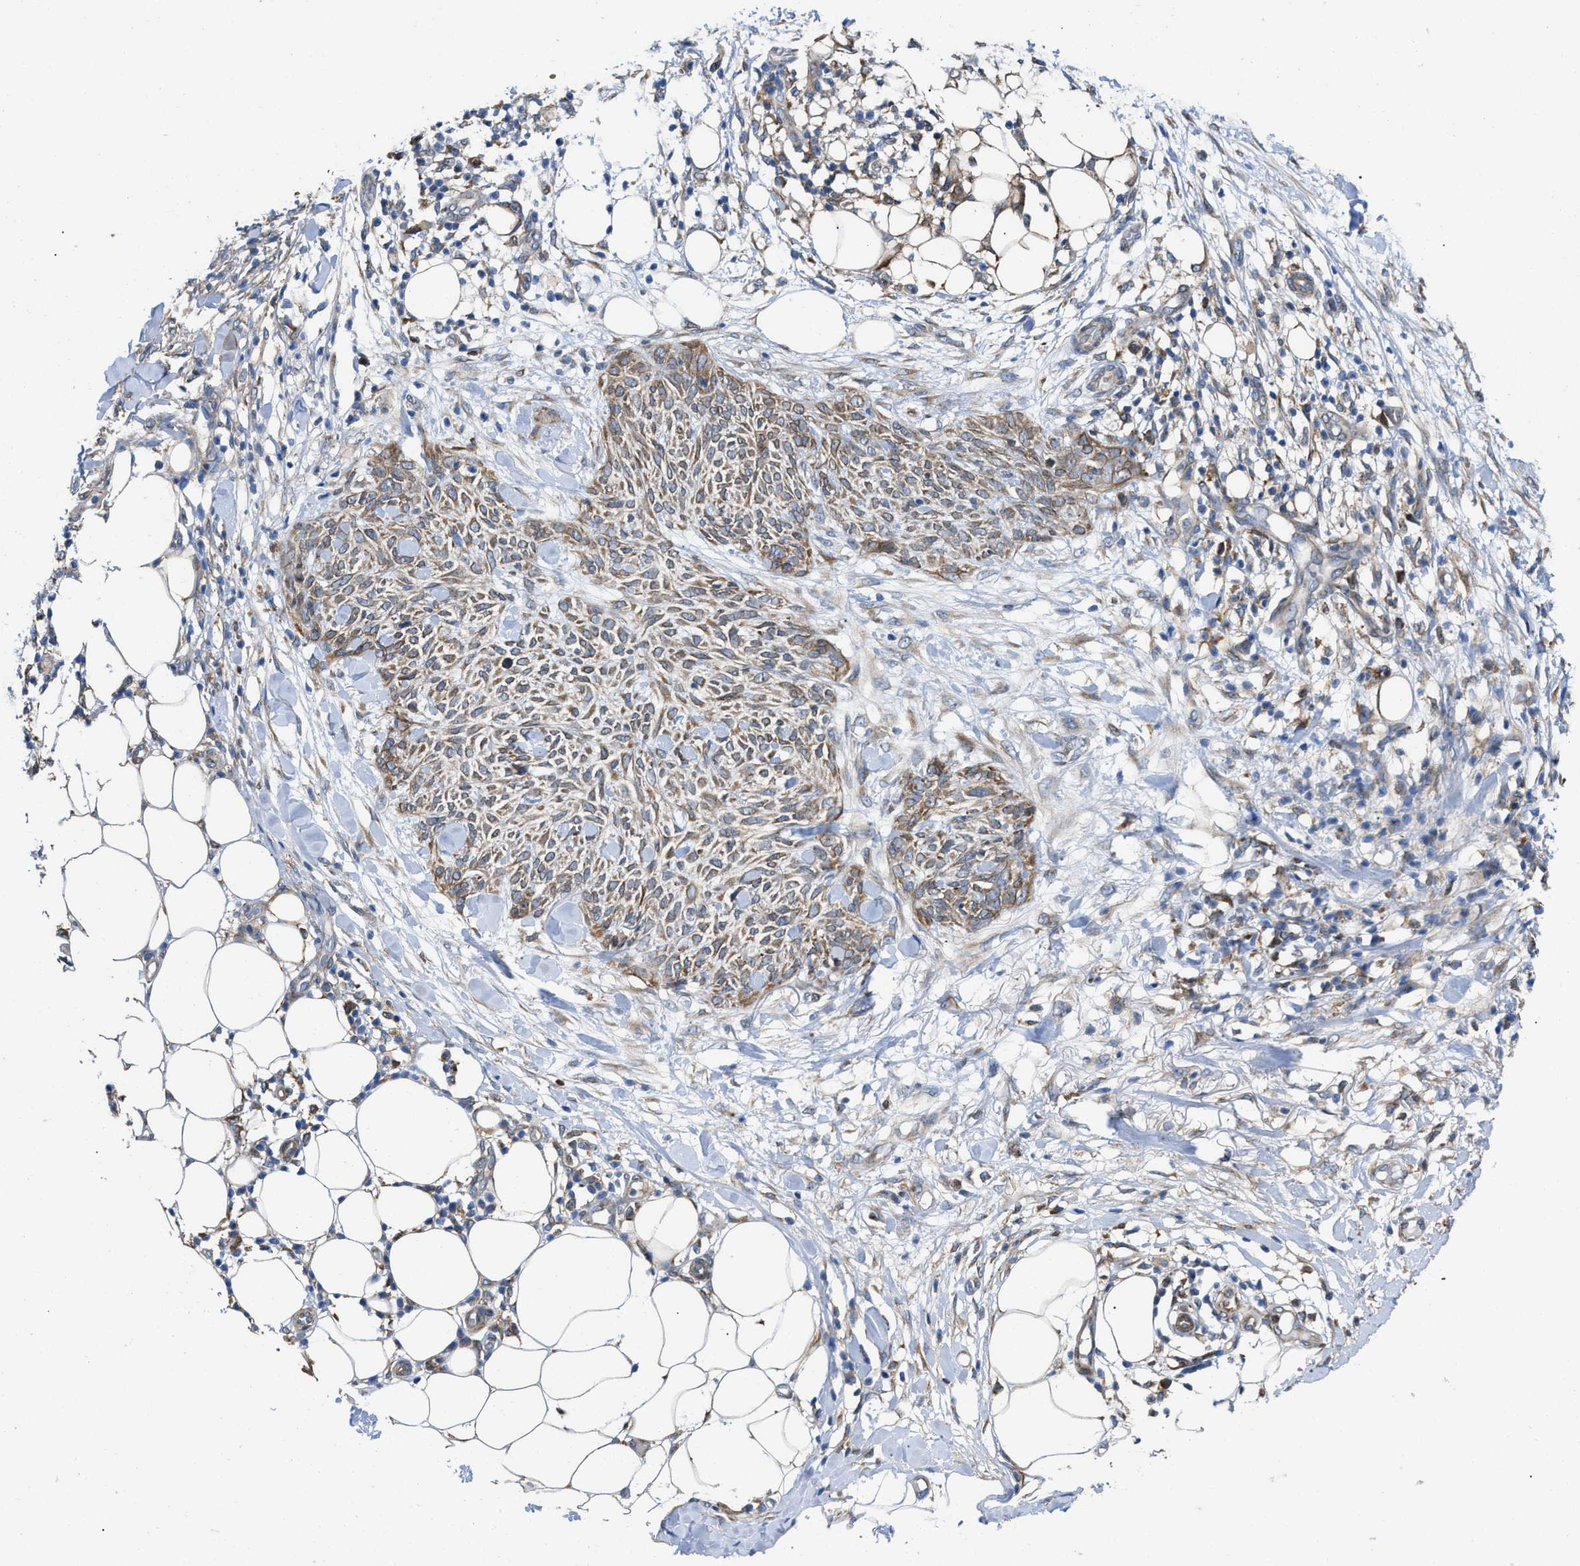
{"staining": {"intensity": "moderate", "quantity": ">75%", "location": "cytoplasmic/membranous"}, "tissue": "skin cancer", "cell_type": "Tumor cells", "image_type": "cancer", "snomed": [{"axis": "morphology", "description": "Basal cell carcinoma"}, {"axis": "topography", "description": "Skin"}], "caption": "High-magnification brightfield microscopy of basal cell carcinoma (skin) stained with DAB (3,3'-diaminobenzidine) (brown) and counterstained with hematoxylin (blue). tumor cells exhibit moderate cytoplasmic/membranous positivity is identified in about>75% of cells.", "gene": "ERLIN2", "patient": {"sex": "female", "age": 84}}